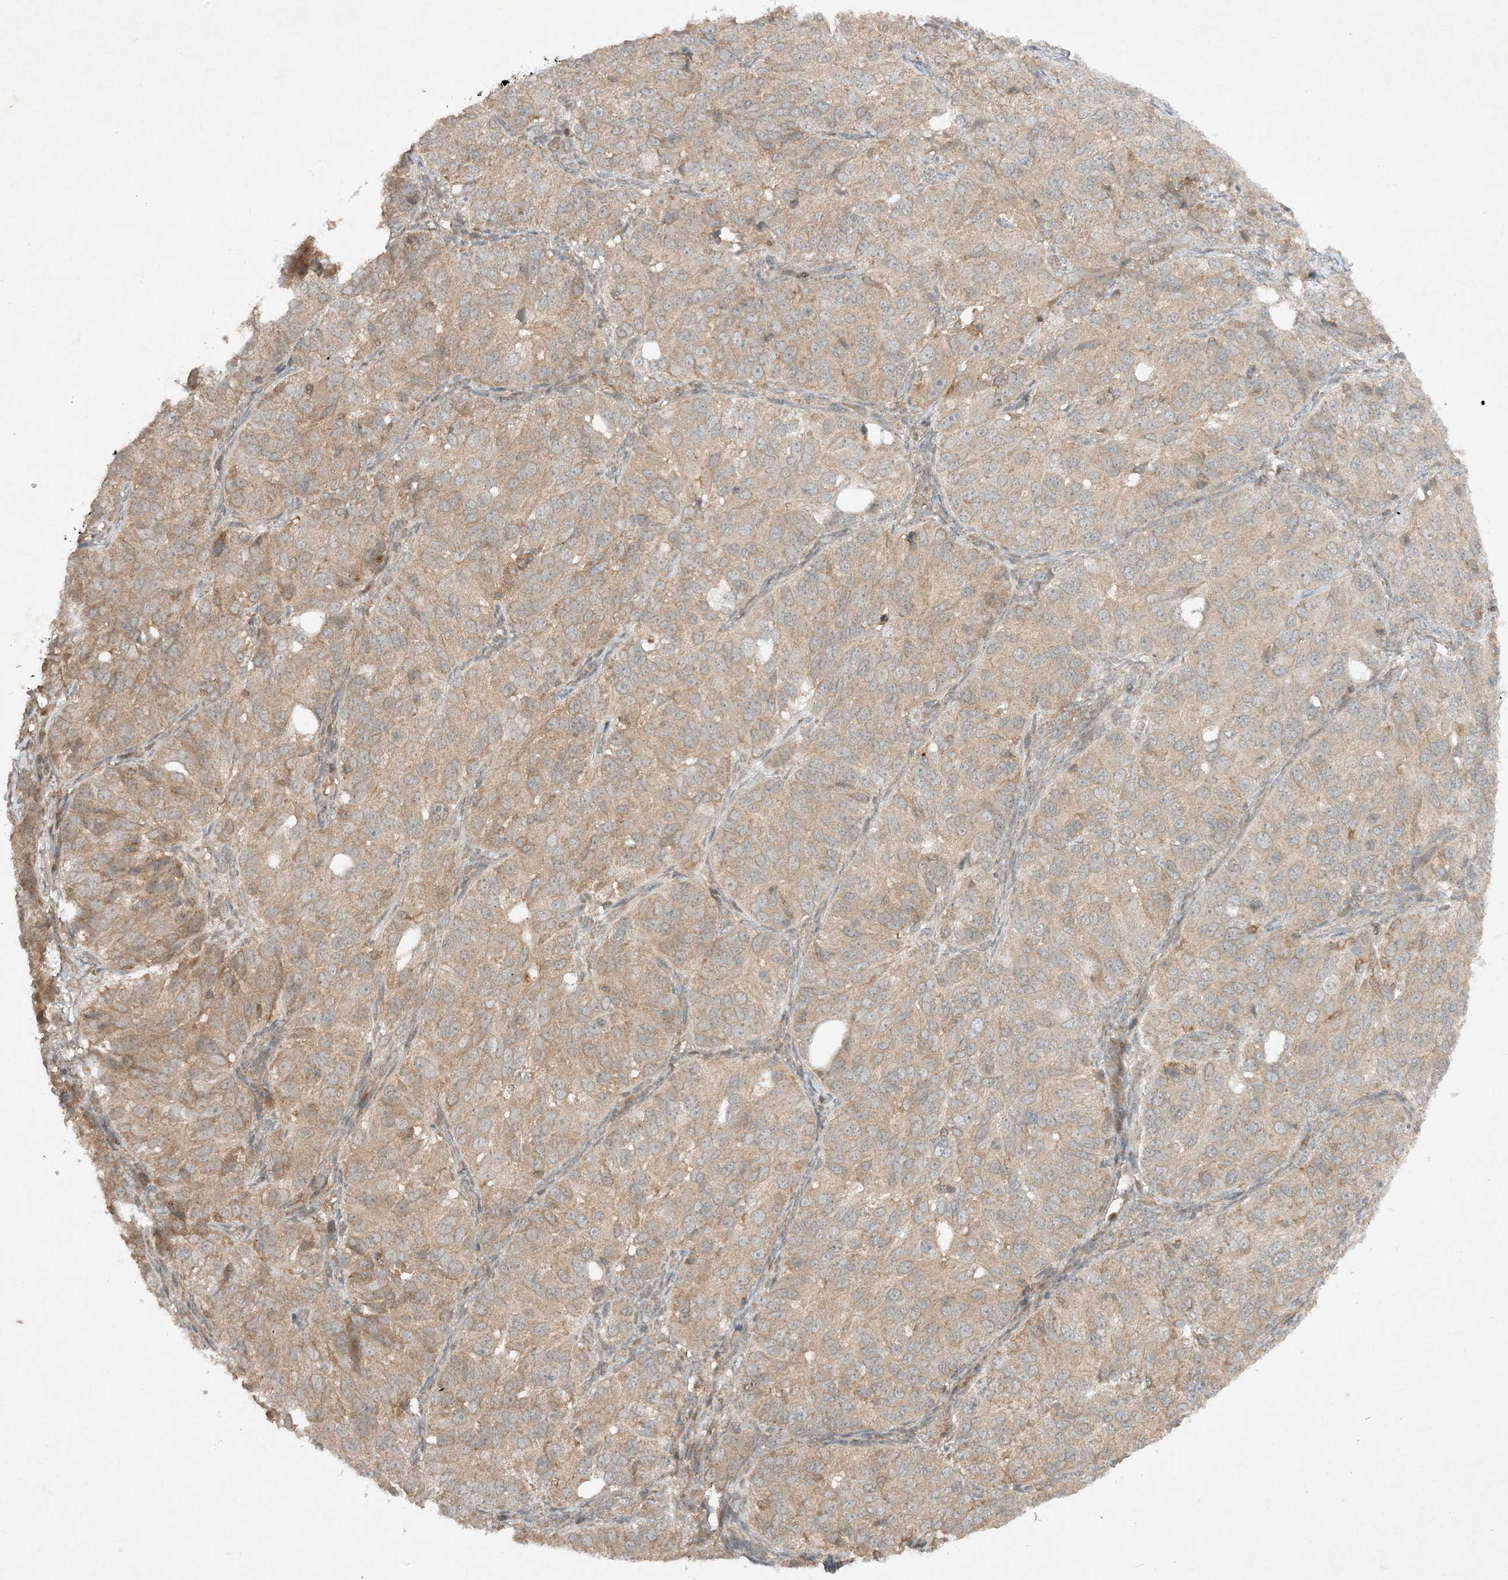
{"staining": {"intensity": "weak", "quantity": "25%-75%", "location": "cytoplasmic/membranous"}, "tissue": "ovarian cancer", "cell_type": "Tumor cells", "image_type": "cancer", "snomed": [{"axis": "morphology", "description": "Carcinoma, endometroid"}, {"axis": "topography", "description": "Ovary"}], "caption": "A photomicrograph of endometroid carcinoma (ovarian) stained for a protein demonstrates weak cytoplasmic/membranous brown staining in tumor cells.", "gene": "XRN1", "patient": {"sex": "female", "age": 51}}